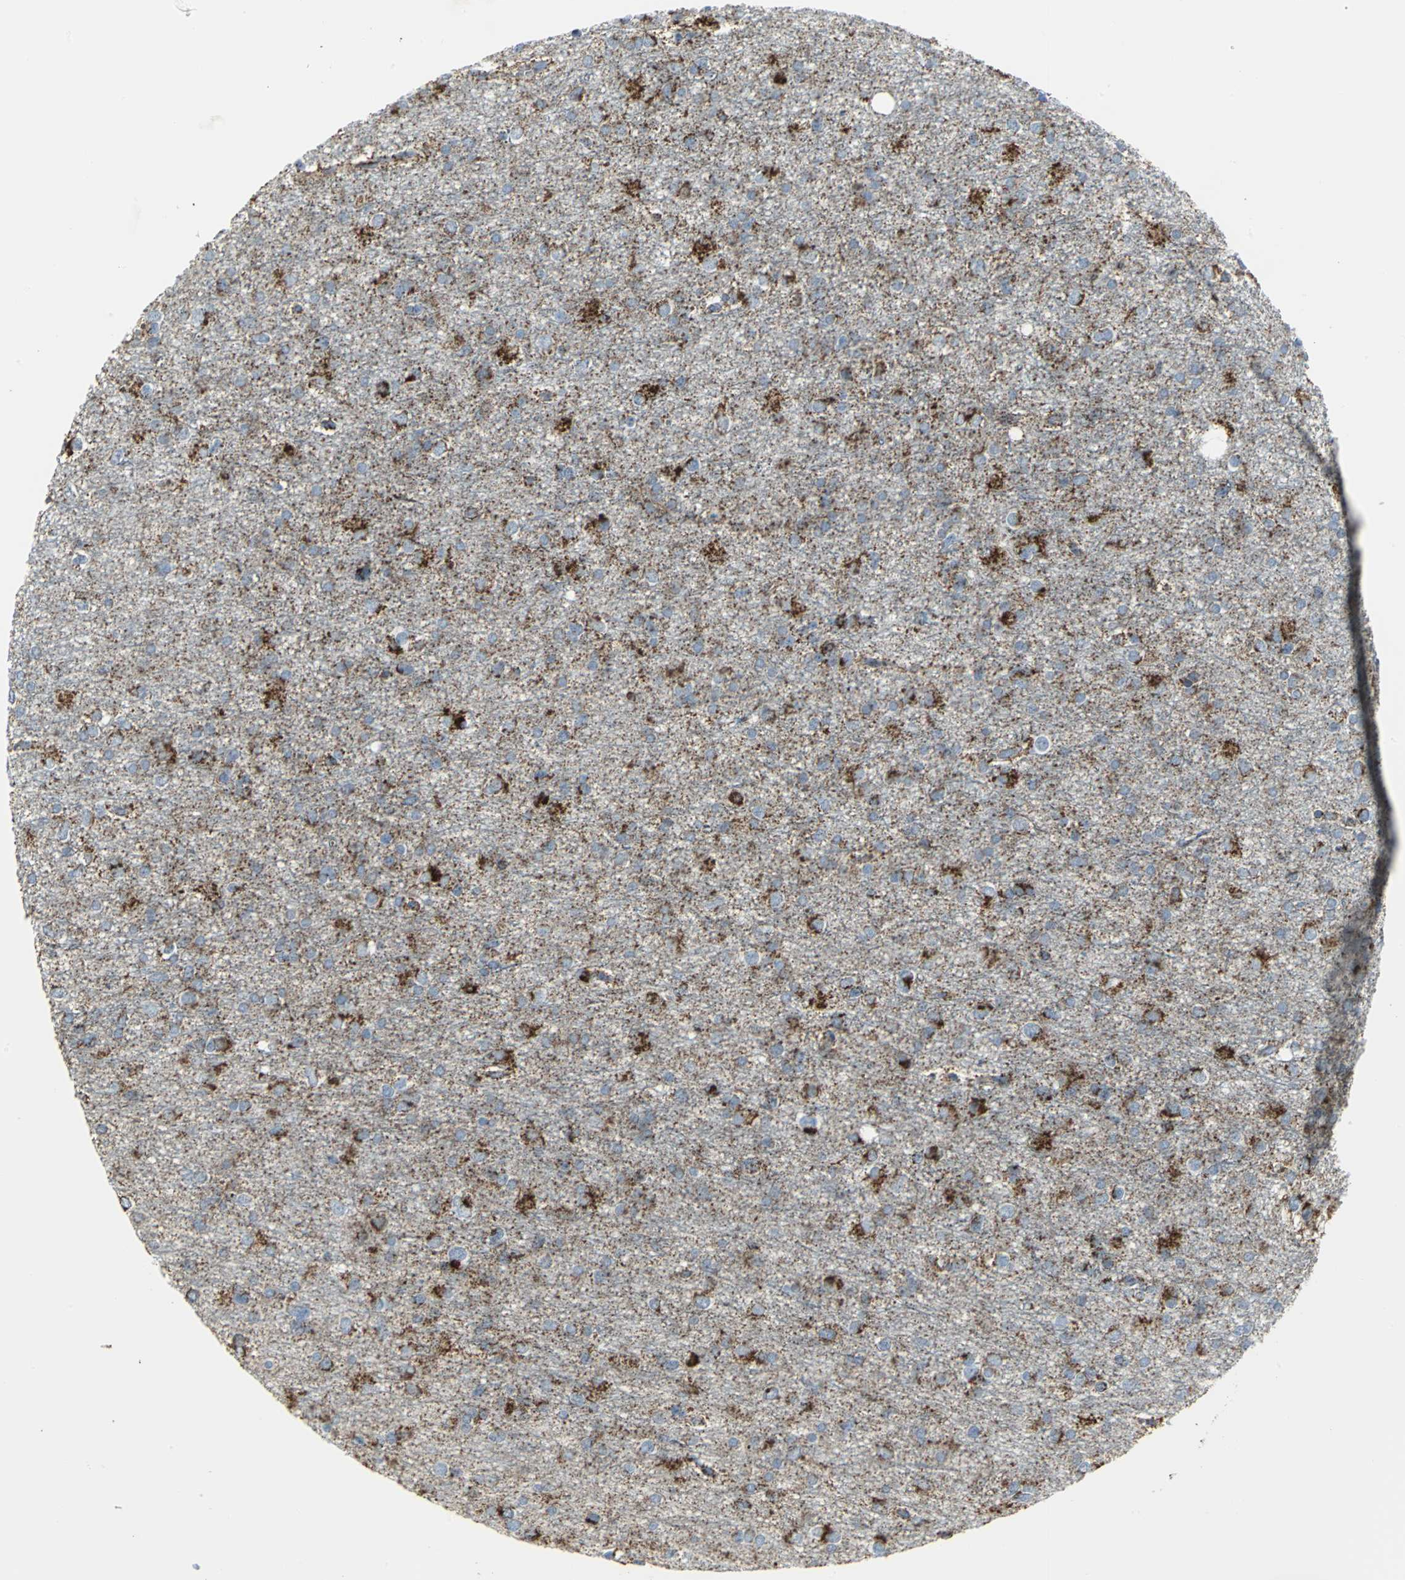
{"staining": {"intensity": "moderate", "quantity": "25%-75%", "location": "cytoplasmic/membranous"}, "tissue": "glioma", "cell_type": "Tumor cells", "image_type": "cancer", "snomed": [{"axis": "morphology", "description": "Glioma, malignant, Low grade"}, {"axis": "topography", "description": "Brain"}], "caption": "Glioma stained for a protein demonstrates moderate cytoplasmic/membranous positivity in tumor cells. The staining was performed using DAB to visualize the protein expression in brown, while the nuclei were stained in blue with hematoxylin (Magnification: 20x).", "gene": "NTRK1", "patient": {"sex": "male", "age": 42}}